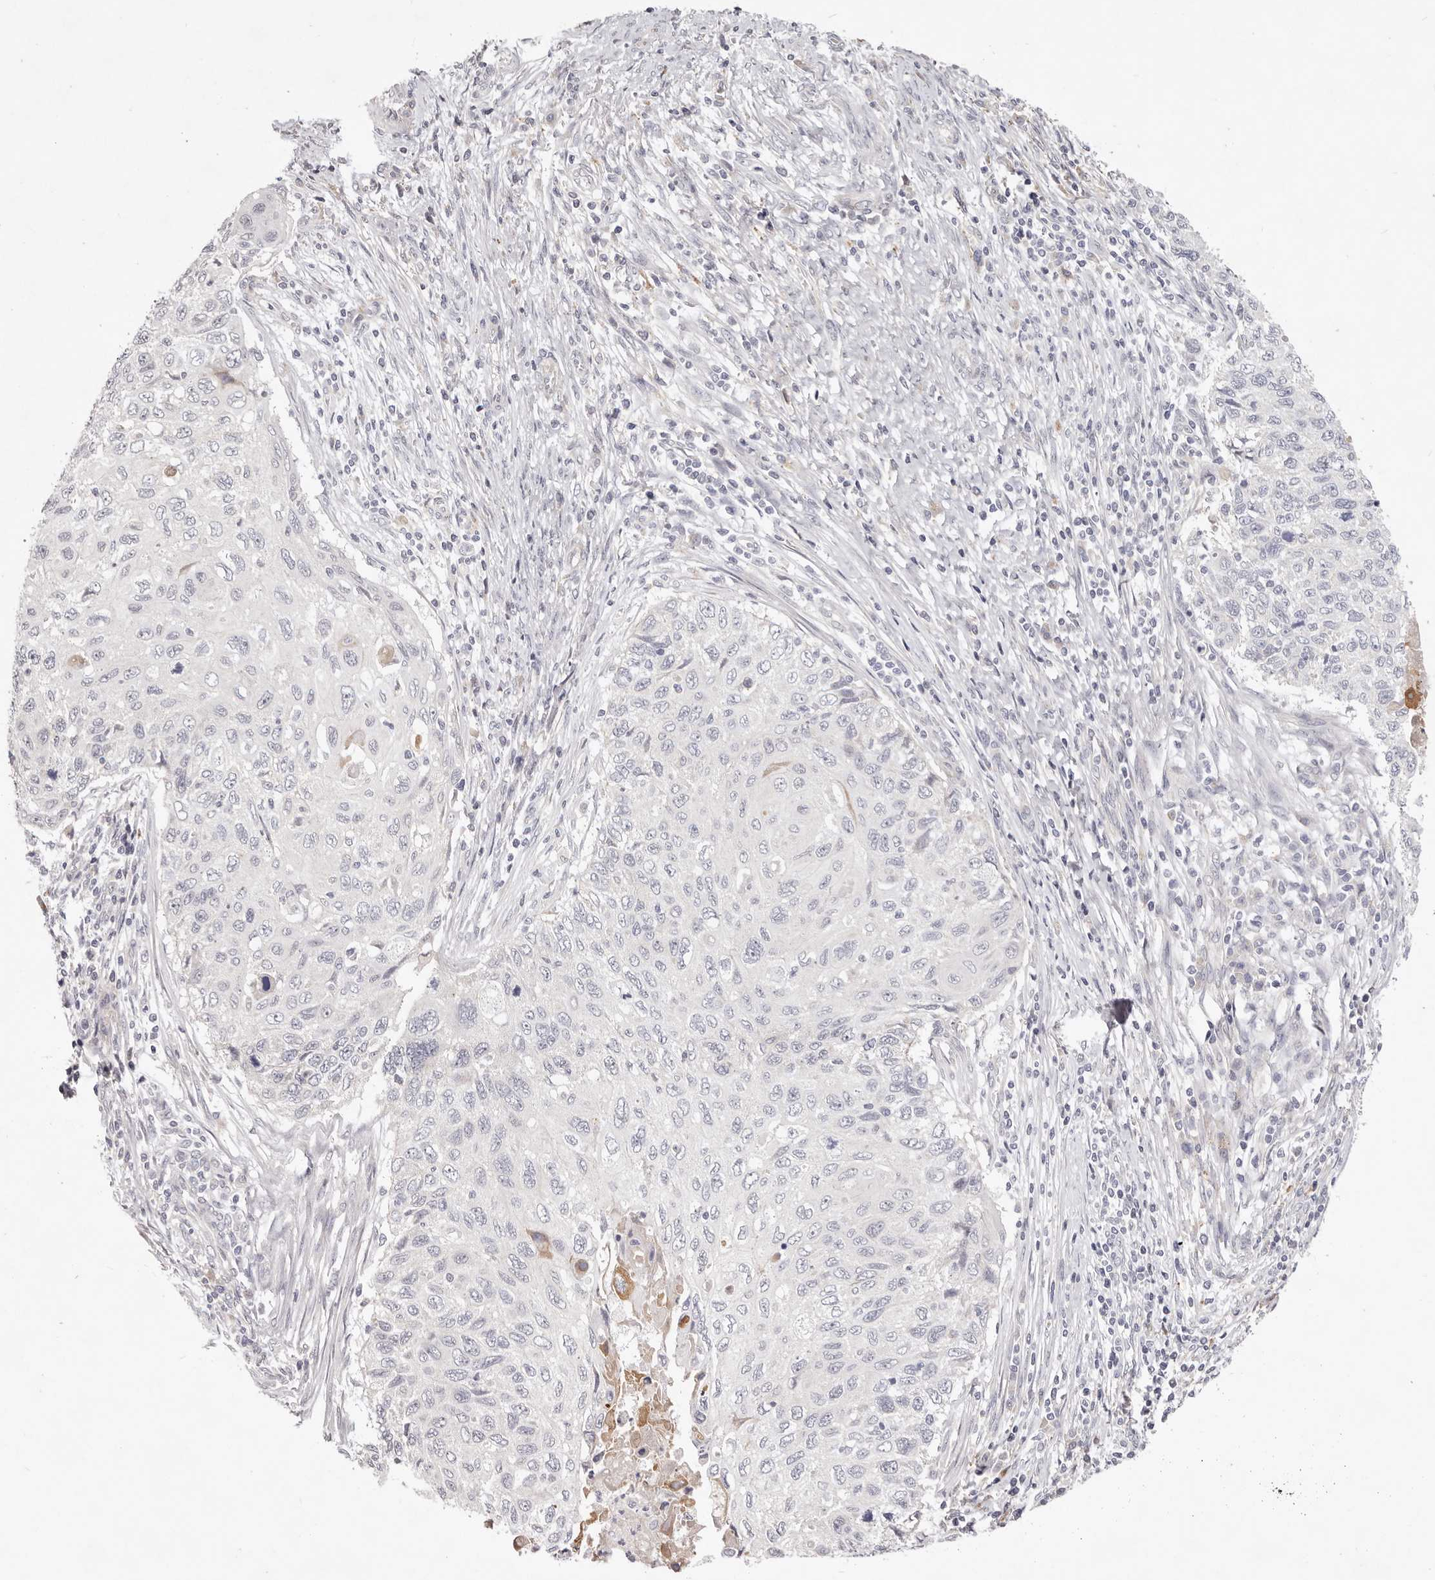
{"staining": {"intensity": "negative", "quantity": "none", "location": "none"}, "tissue": "cervical cancer", "cell_type": "Tumor cells", "image_type": "cancer", "snomed": [{"axis": "morphology", "description": "Squamous cell carcinoma, NOS"}, {"axis": "topography", "description": "Cervix"}], "caption": "Immunohistochemical staining of cervical cancer (squamous cell carcinoma) displays no significant expression in tumor cells.", "gene": "GARNL3", "patient": {"sex": "female", "age": 70}}